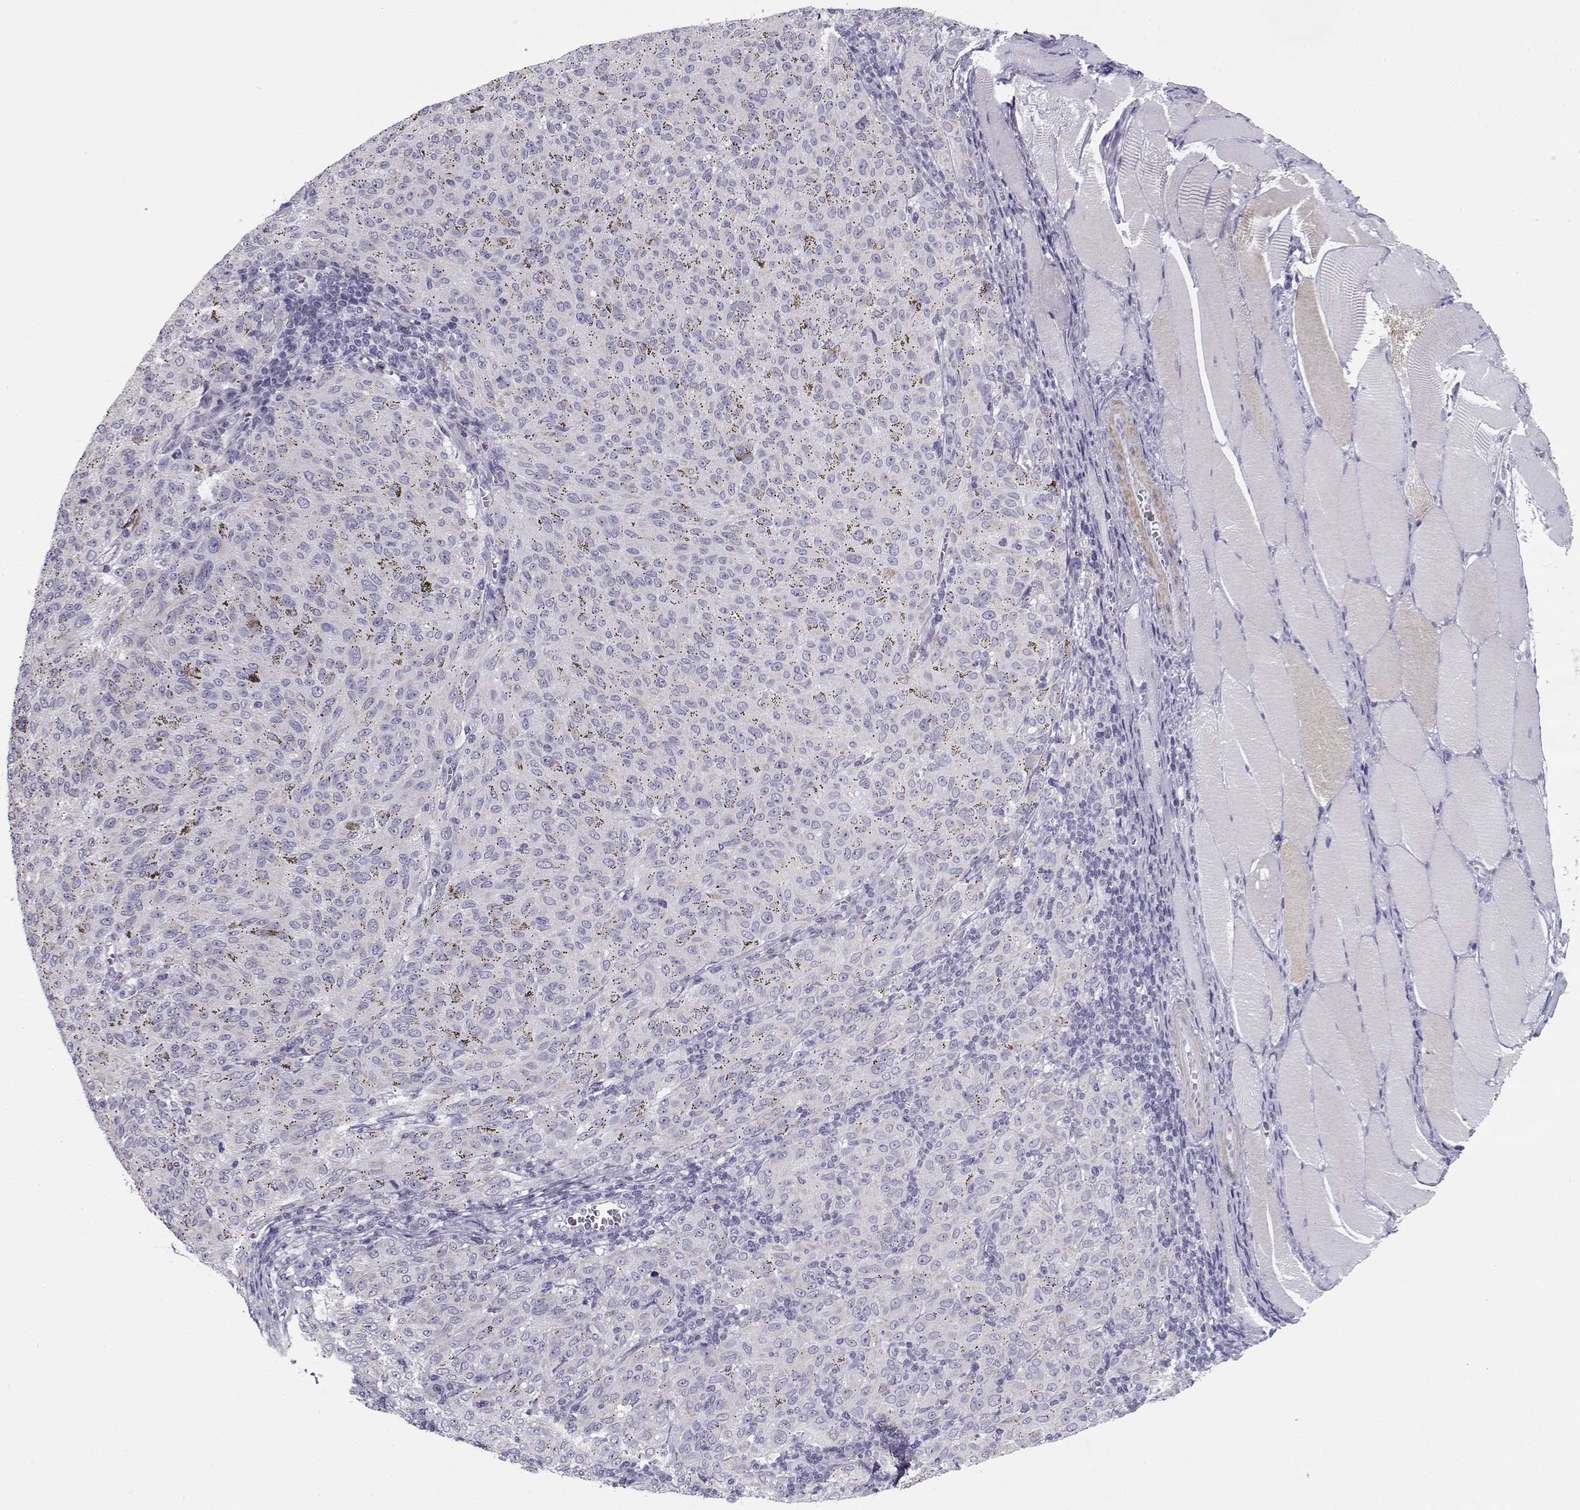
{"staining": {"intensity": "negative", "quantity": "none", "location": "none"}, "tissue": "melanoma", "cell_type": "Tumor cells", "image_type": "cancer", "snomed": [{"axis": "morphology", "description": "Malignant melanoma, NOS"}, {"axis": "topography", "description": "Skin"}], "caption": "Protein analysis of malignant melanoma demonstrates no significant positivity in tumor cells.", "gene": "CREB3L3", "patient": {"sex": "female", "age": 72}}